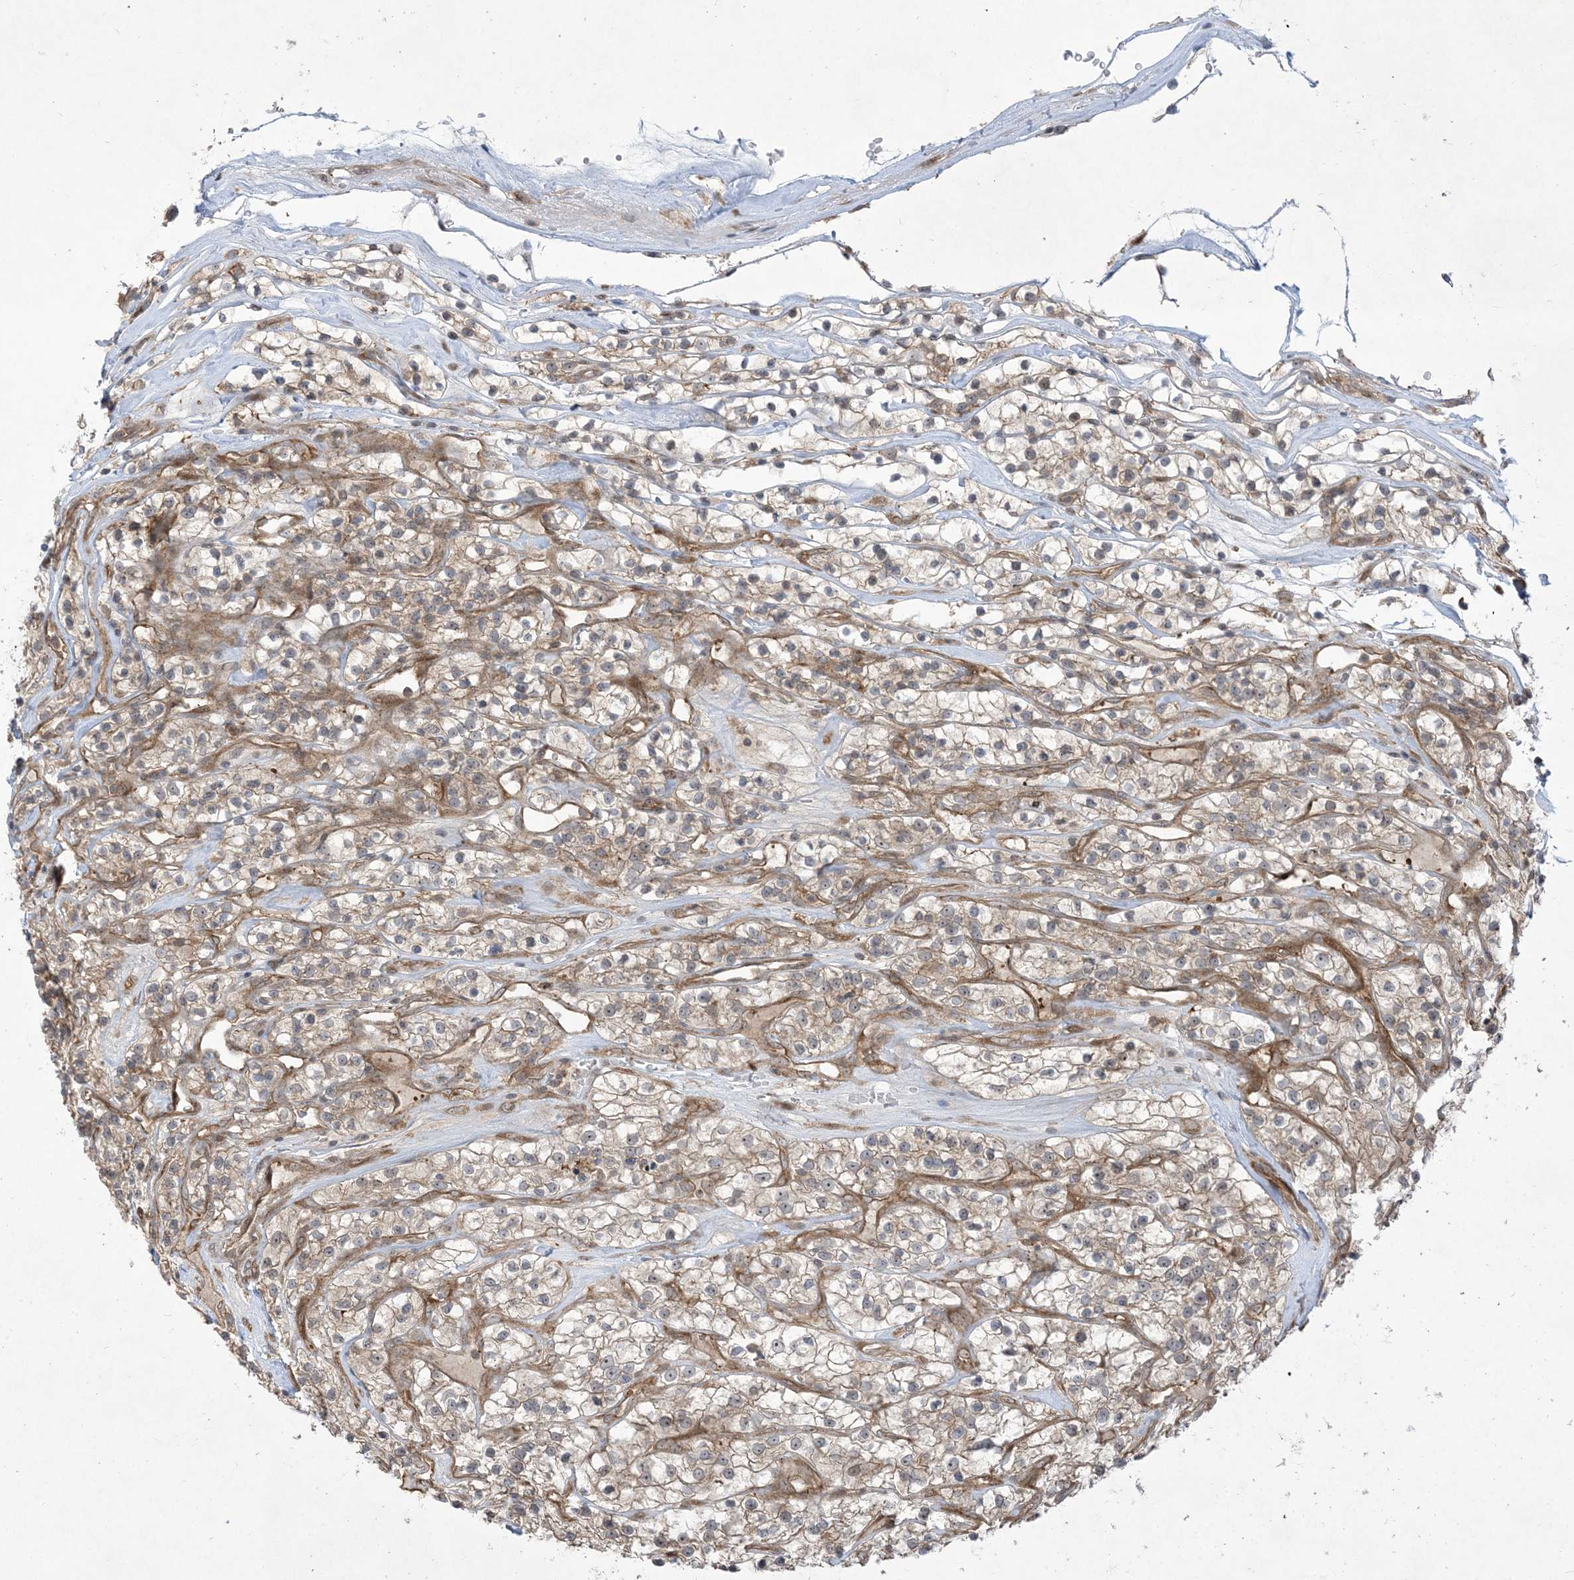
{"staining": {"intensity": "weak", "quantity": ">75%", "location": "cytoplasmic/membranous"}, "tissue": "renal cancer", "cell_type": "Tumor cells", "image_type": "cancer", "snomed": [{"axis": "morphology", "description": "Adenocarcinoma, NOS"}, {"axis": "topography", "description": "Kidney"}], "caption": "Renal cancer (adenocarcinoma) tissue demonstrates weak cytoplasmic/membranous positivity in approximately >75% of tumor cells, visualized by immunohistochemistry.", "gene": "SOGA3", "patient": {"sex": "female", "age": 57}}